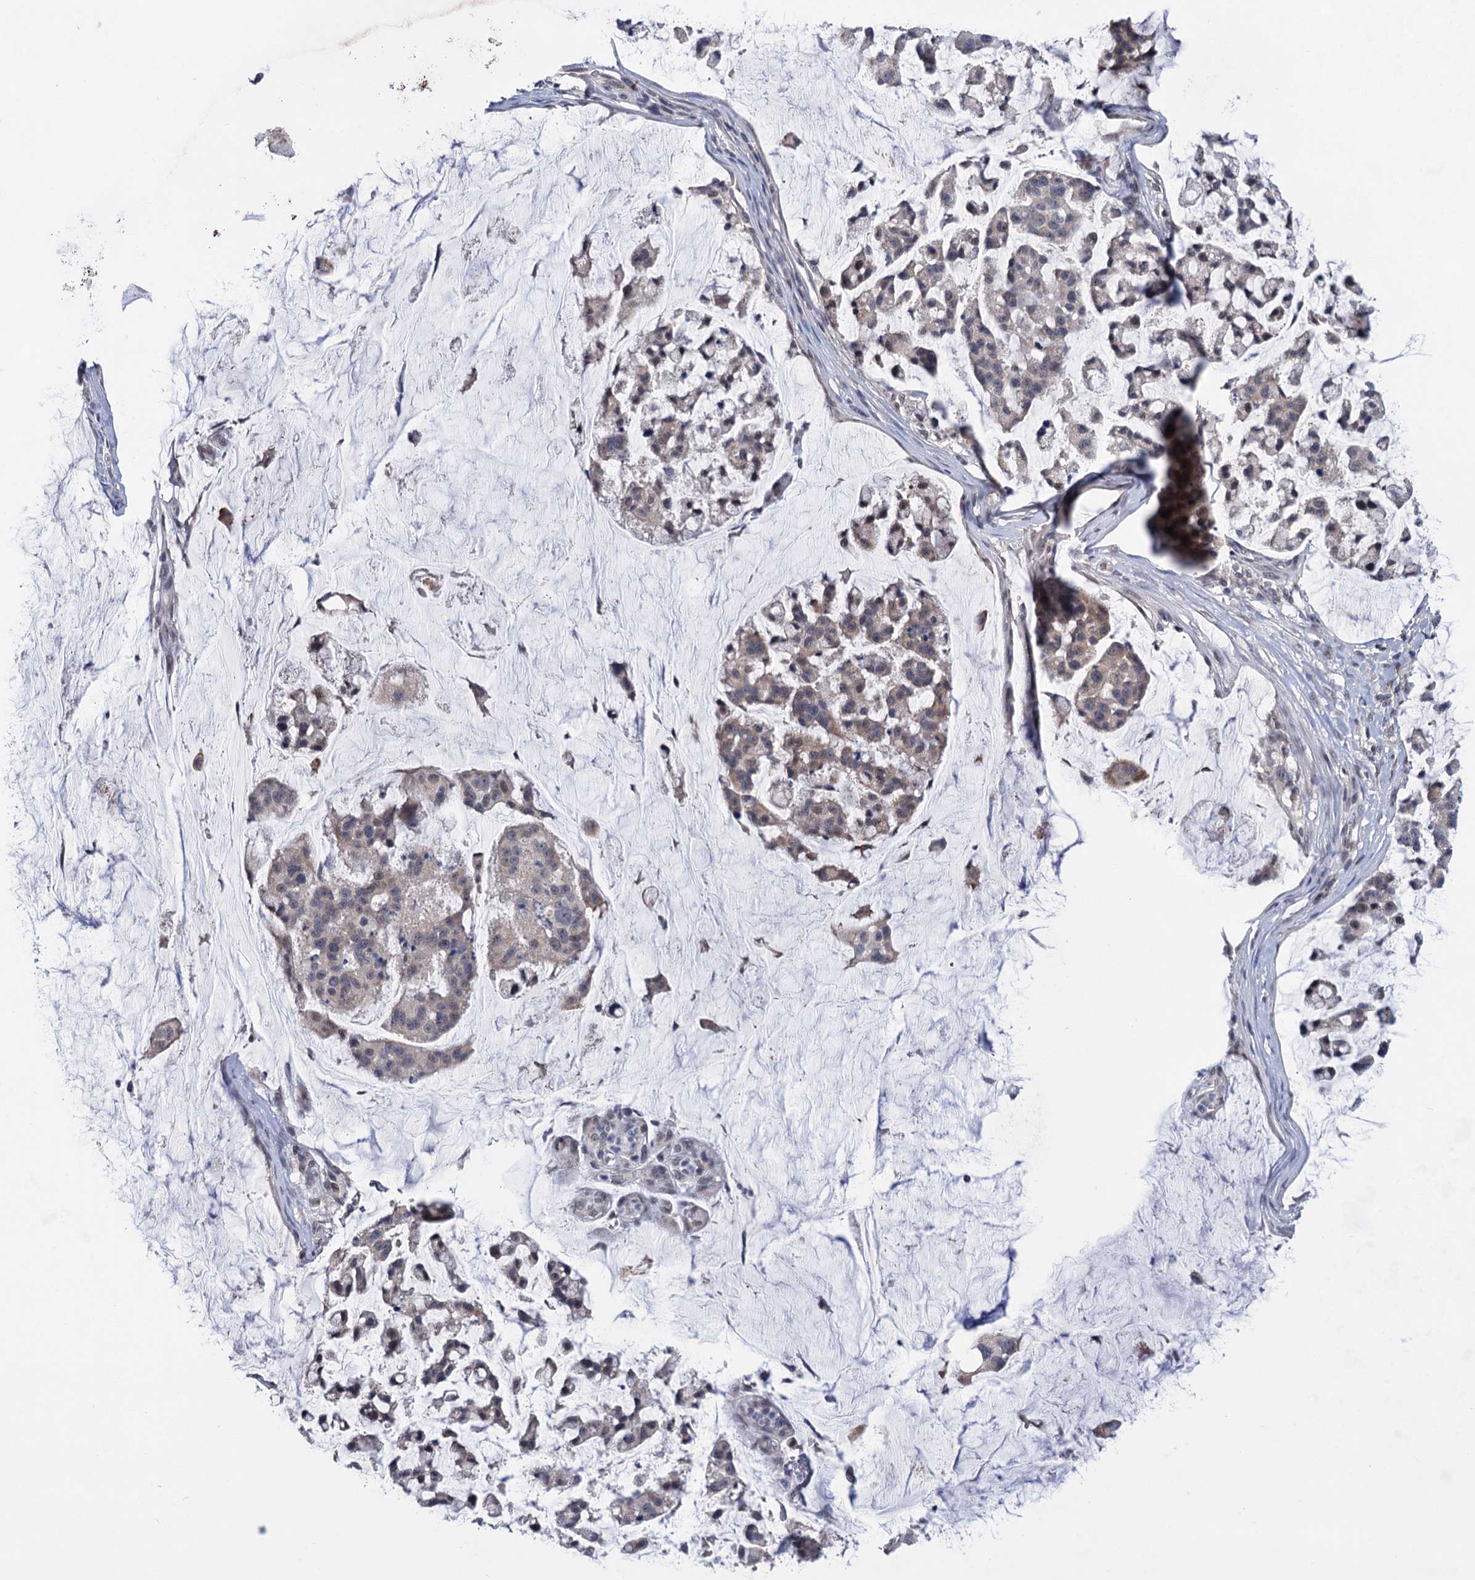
{"staining": {"intensity": "moderate", "quantity": "<25%", "location": "cytoplasmic/membranous"}, "tissue": "stomach cancer", "cell_type": "Tumor cells", "image_type": "cancer", "snomed": [{"axis": "morphology", "description": "Adenocarcinoma, NOS"}, {"axis": "topography", "description": "Stomach, lower"}], "caption": "Protein expression analysis of stomach cancer demonstrates moderate cytoplasmic/membranous expression in approximately <25% of tumor cells.", "gene": "TTC17", "patient": {"sex": "male", "age": 67}}